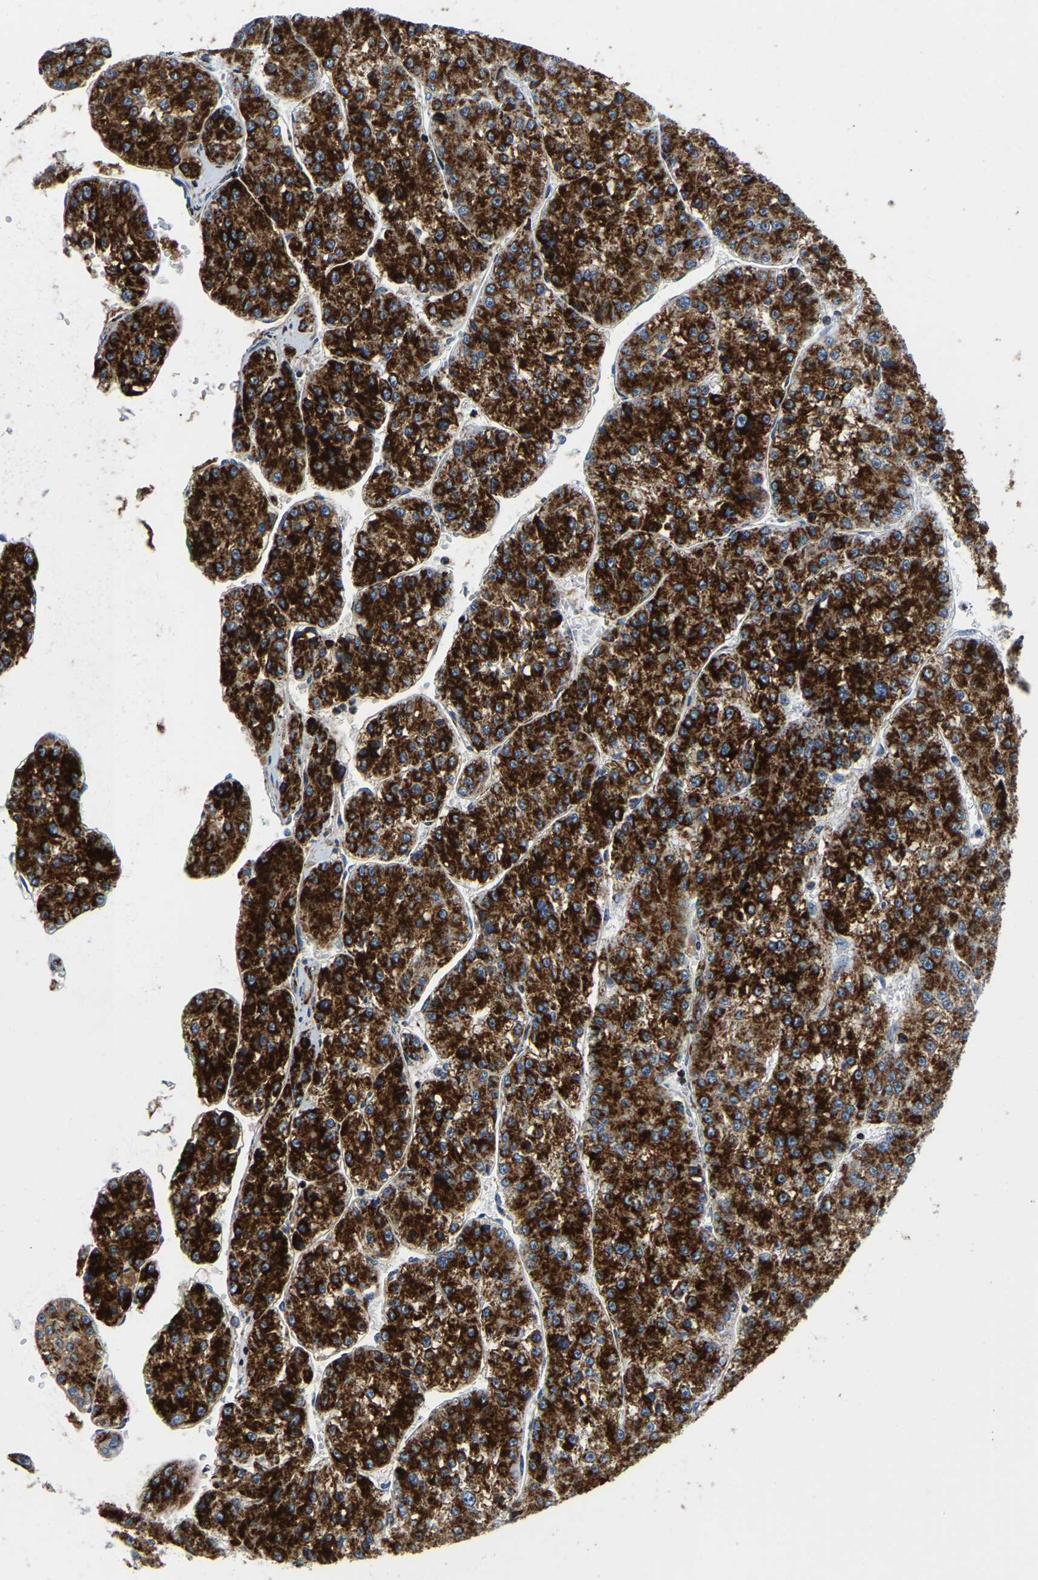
{"staining": {"intensity": "strong", "quantity": ">75%", "location": "cytoplasmic/membranous"}, "tissue": "liver cancer", "cell_type": "Tumor cells", "image_type": "cancer", "snomed": [{"axis": "morphology", "description": "Carcinoma, Hepatocellular, NOS"}, {"axis": "topography", "description": "Liver"}], "caption": "A high amount of strong cytoplasmic/membranous staining is seen in about >75% of tumor cells in liver hepatocellular carcinoma tissue.", "gene": "SFXN1", "patient": {"sex": "female", "age": 73}}